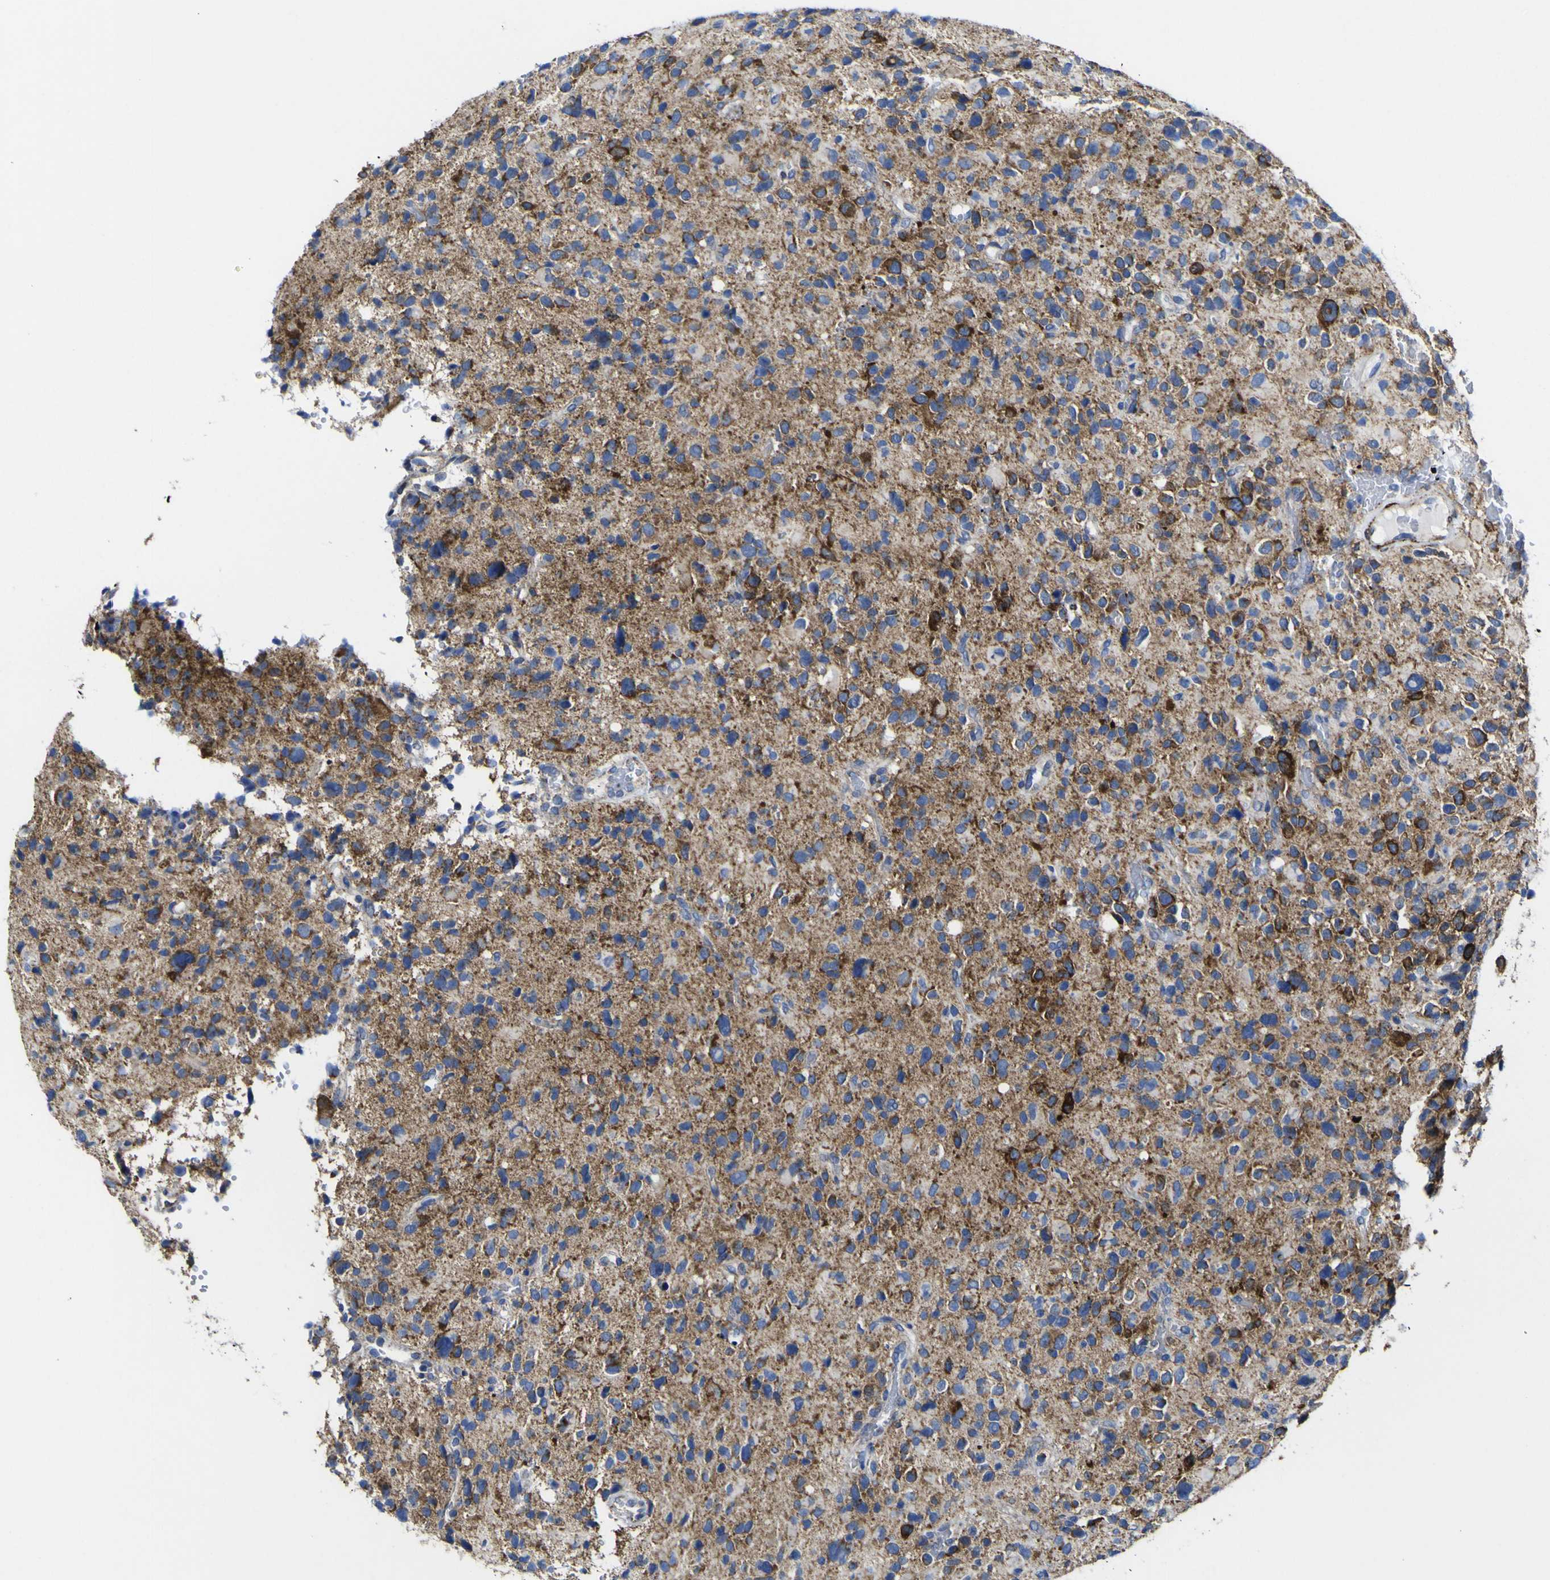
{"staining": {"intensity": "moderate", "quantity": "25%-75%", "location": "cytoplasmic/membranous"}, "tissue": "glioma", "cell_type": "Tumor cells", "image_type": "cancer", "snomed": [{"axis": "morphology", "description": "Glioma, malignant, High grade"}, {"axis": "topography", "description": "Brain"}], "caption": "Immunohistochemistry (IHC) micrograph of human malignant glioma (high-grade) stained for a protein (brown), which displays medium levels of moderate cytoplasmic/membranous staining in approximately 25%-75% of tumor cells.", "gene": "CCDC90B", "patient": {"sex": "male", "age": 48}}